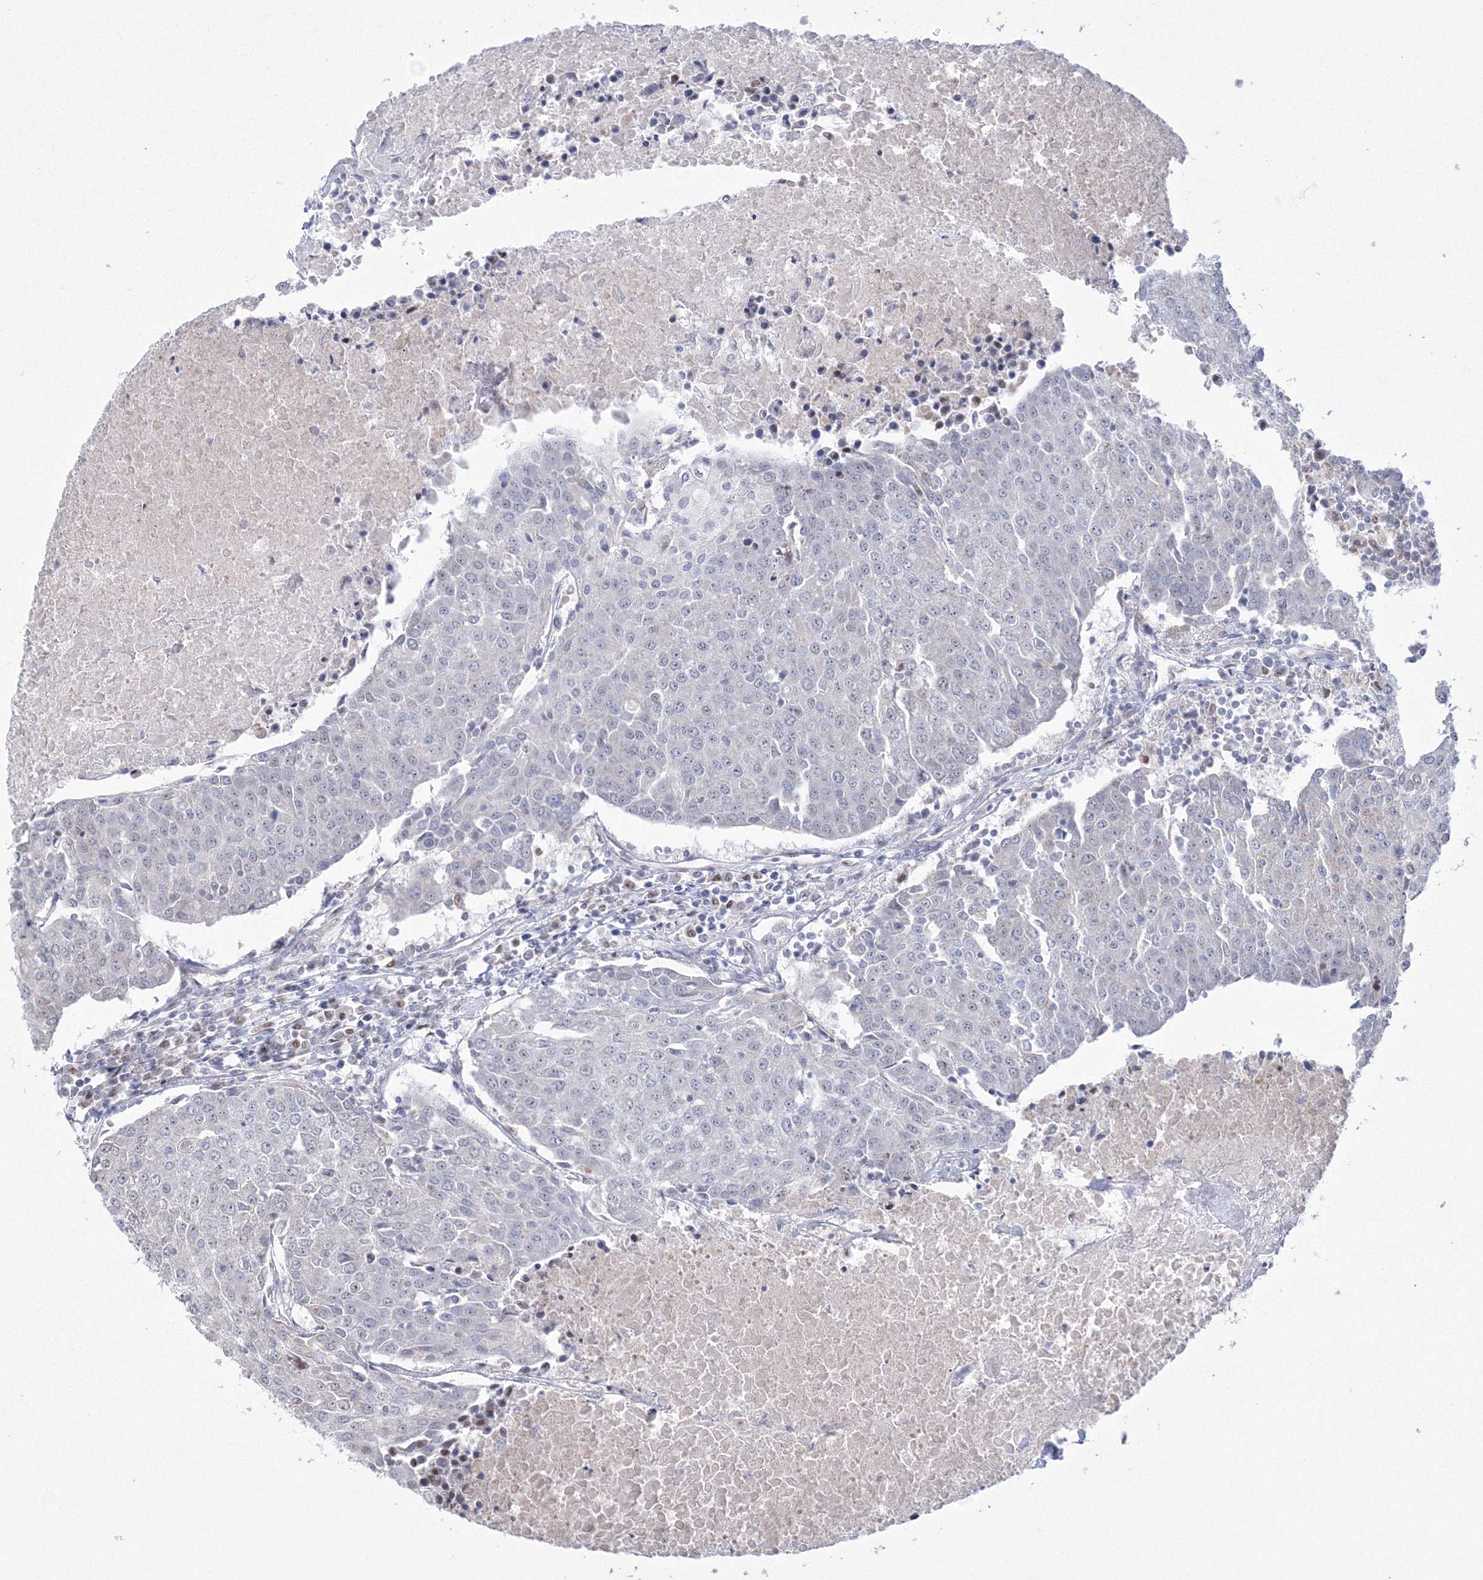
{"staining": {"intensity": "negative", "quantity": "none", "location": "none"}, "tissue": "urothelial cancer", "cell_type": "Tumor cells", "image_type": "cancer", "snomed": [{"axis": "morphology", "description": "Urothelial carcinoma, High grade"}, {"axis": "topography", "description": "Urinary bladder"}], "caption": "High magnification brightfield microscopy of urothelial cancer stained with DAB (3,3'-diaminobenzidine) (brown) and counterstained with hematoxylin (blue): tumor cells show no significant expression.", "gene": "GRSF1", "patient": {"sex": "female", "age": 85}}